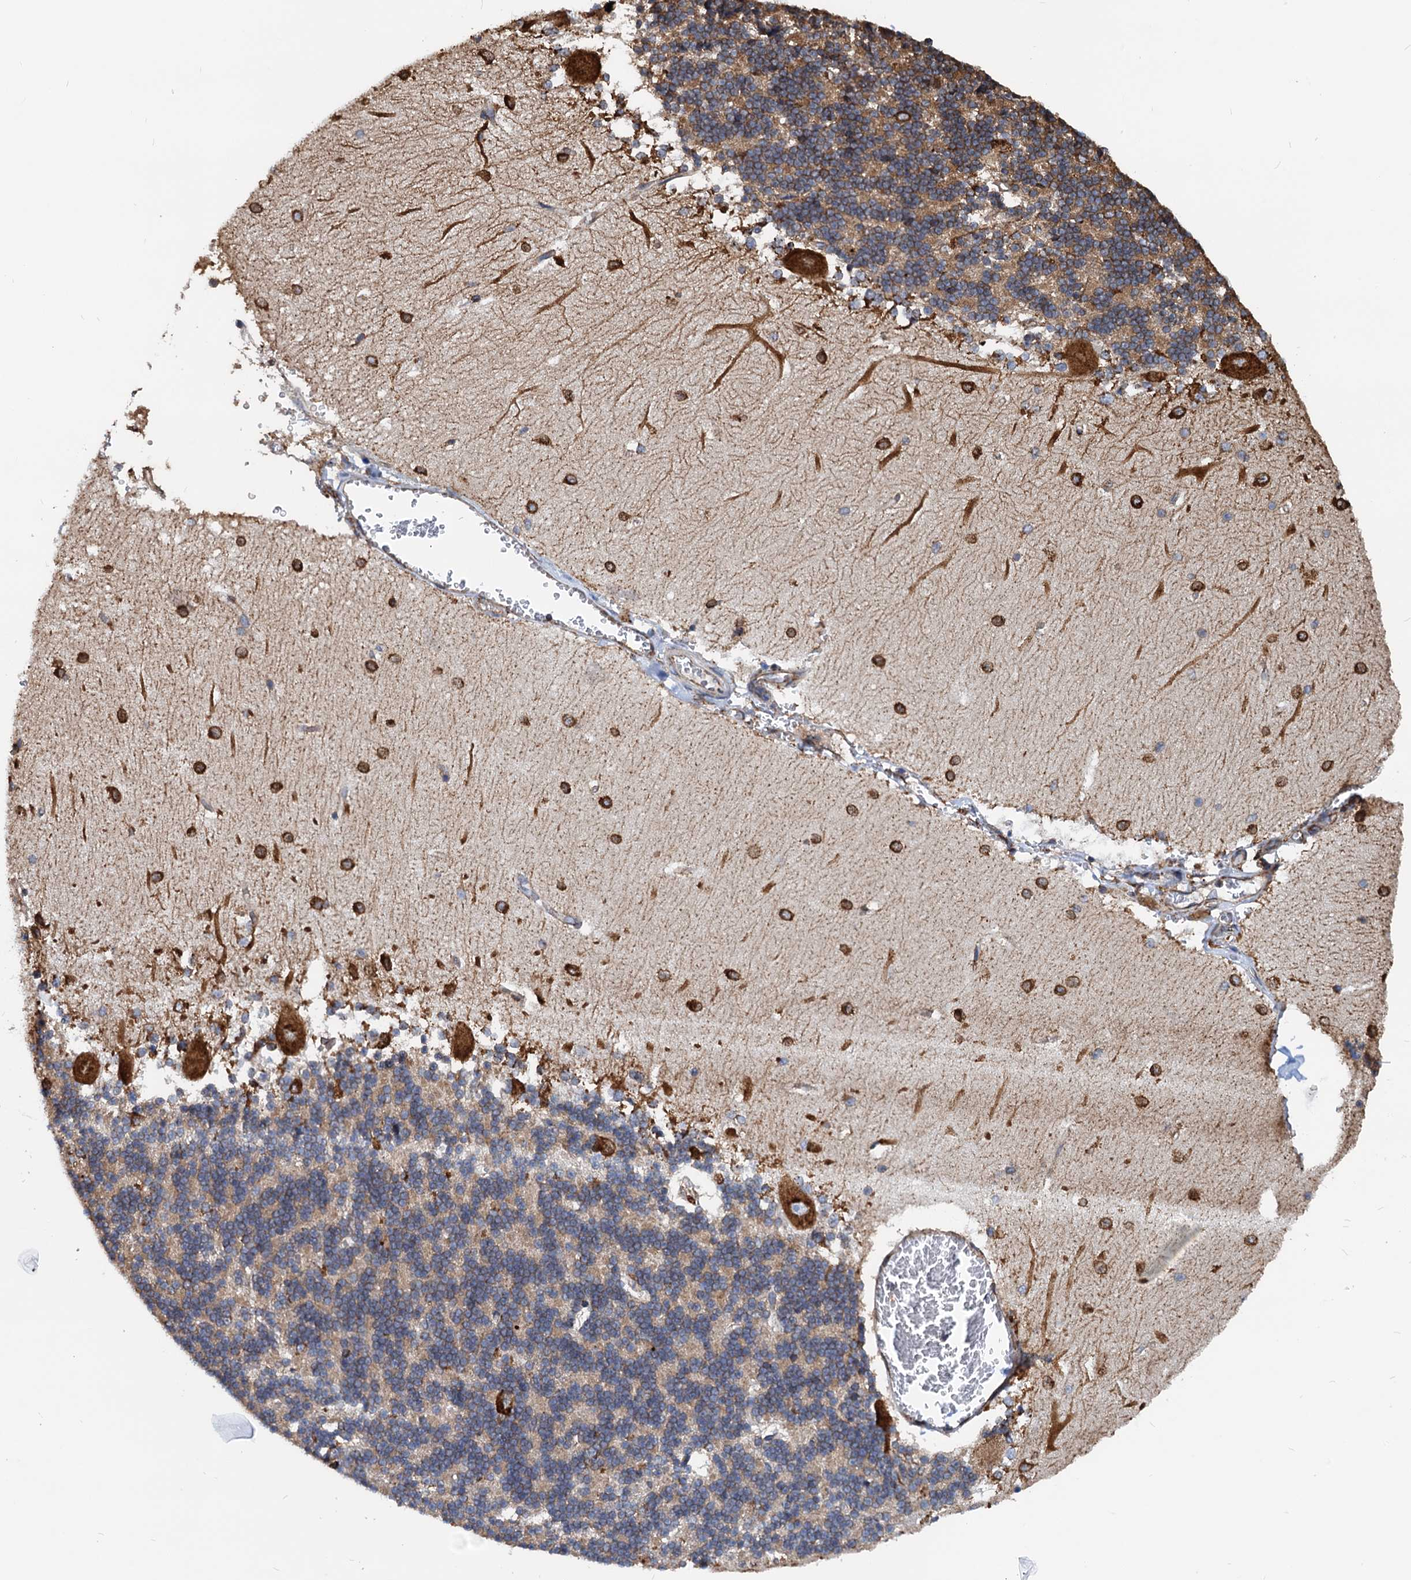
{"staining": {"intensity": "moderate", "quantity": "<25%", "location": "cytoplasmic/membranous"}, "tissue": "cerebellum", "cell_type": "Cells in granular layer", "image_type": "normal", "snomed": [{"axis": "morphology", "description": "Normal tissue, NOS"}, {"axis": "topography", "description": "Cerebellum"}], "caption": "Immunohistochemistry of unremarkable human cerebellum demonstrates low levels of moderate cytoplasmic/membranous staining in about <25% of cells in granular layer. Using DAB (brown) and hematoxylin (blue) stains, captured at high magnification using brightfield microscopy.", "gene": "HSPA5", "patient": {"sex": "male", "age": 37}}